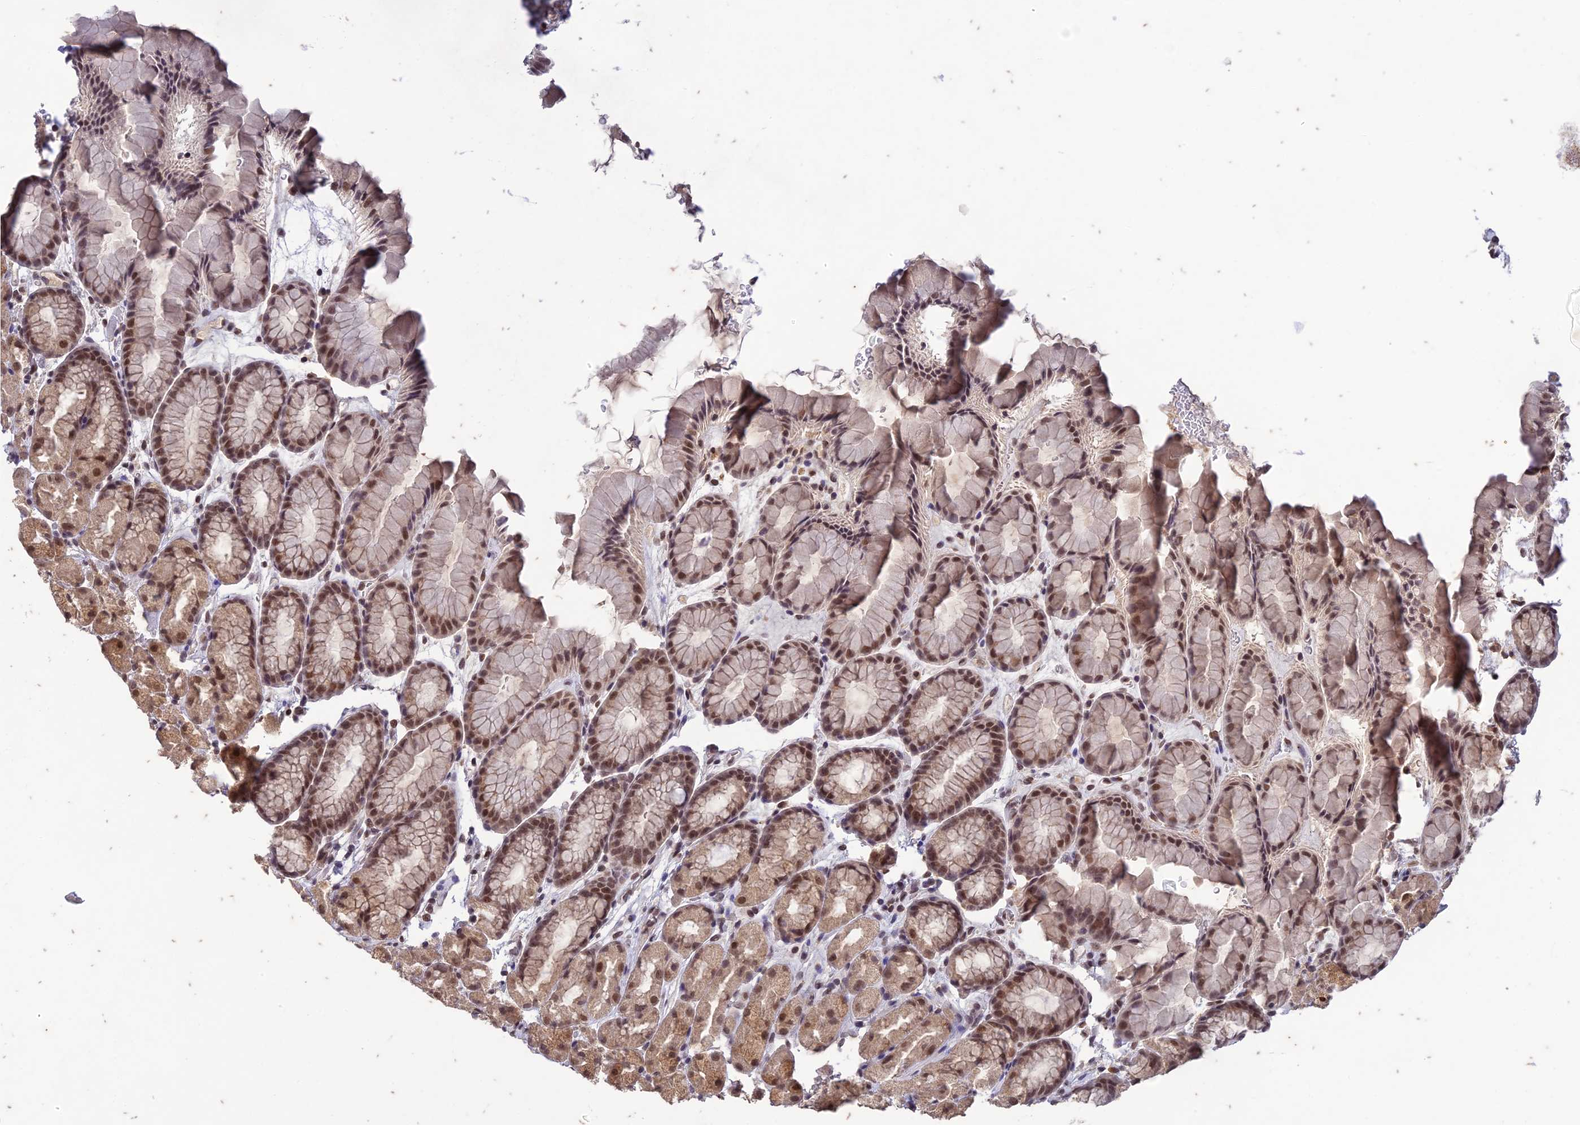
{"staining": {"intensity": "moderate", "quantity": ">75%", "location": "cytoplasmic/membranous,nuclear"}, "tissue": "stomach", "cell_type": "Glandular cells", "image_type": "normal", "snomed": [{"axis": "morphology", "description": "Normal tissue, NOS"}, {"axis": "topography", "description": "Stomach, upper"}, {"axis": "topography", "description": "Stomach"}], "caption": "Unremarkable stomach was stained to show a protein in brown. There is medium levels of moderate cytoplasmic/membranous,nuclear positivity in approximately >75% of glandular cells. (Stains: DAB (3,3'-diaminobenzidine) in brown, nuclei in blue, Microscopy: brightfield microscopy at high magnification).", "gene": "POP4", "patient": {"sex": "male", "age": 47}}